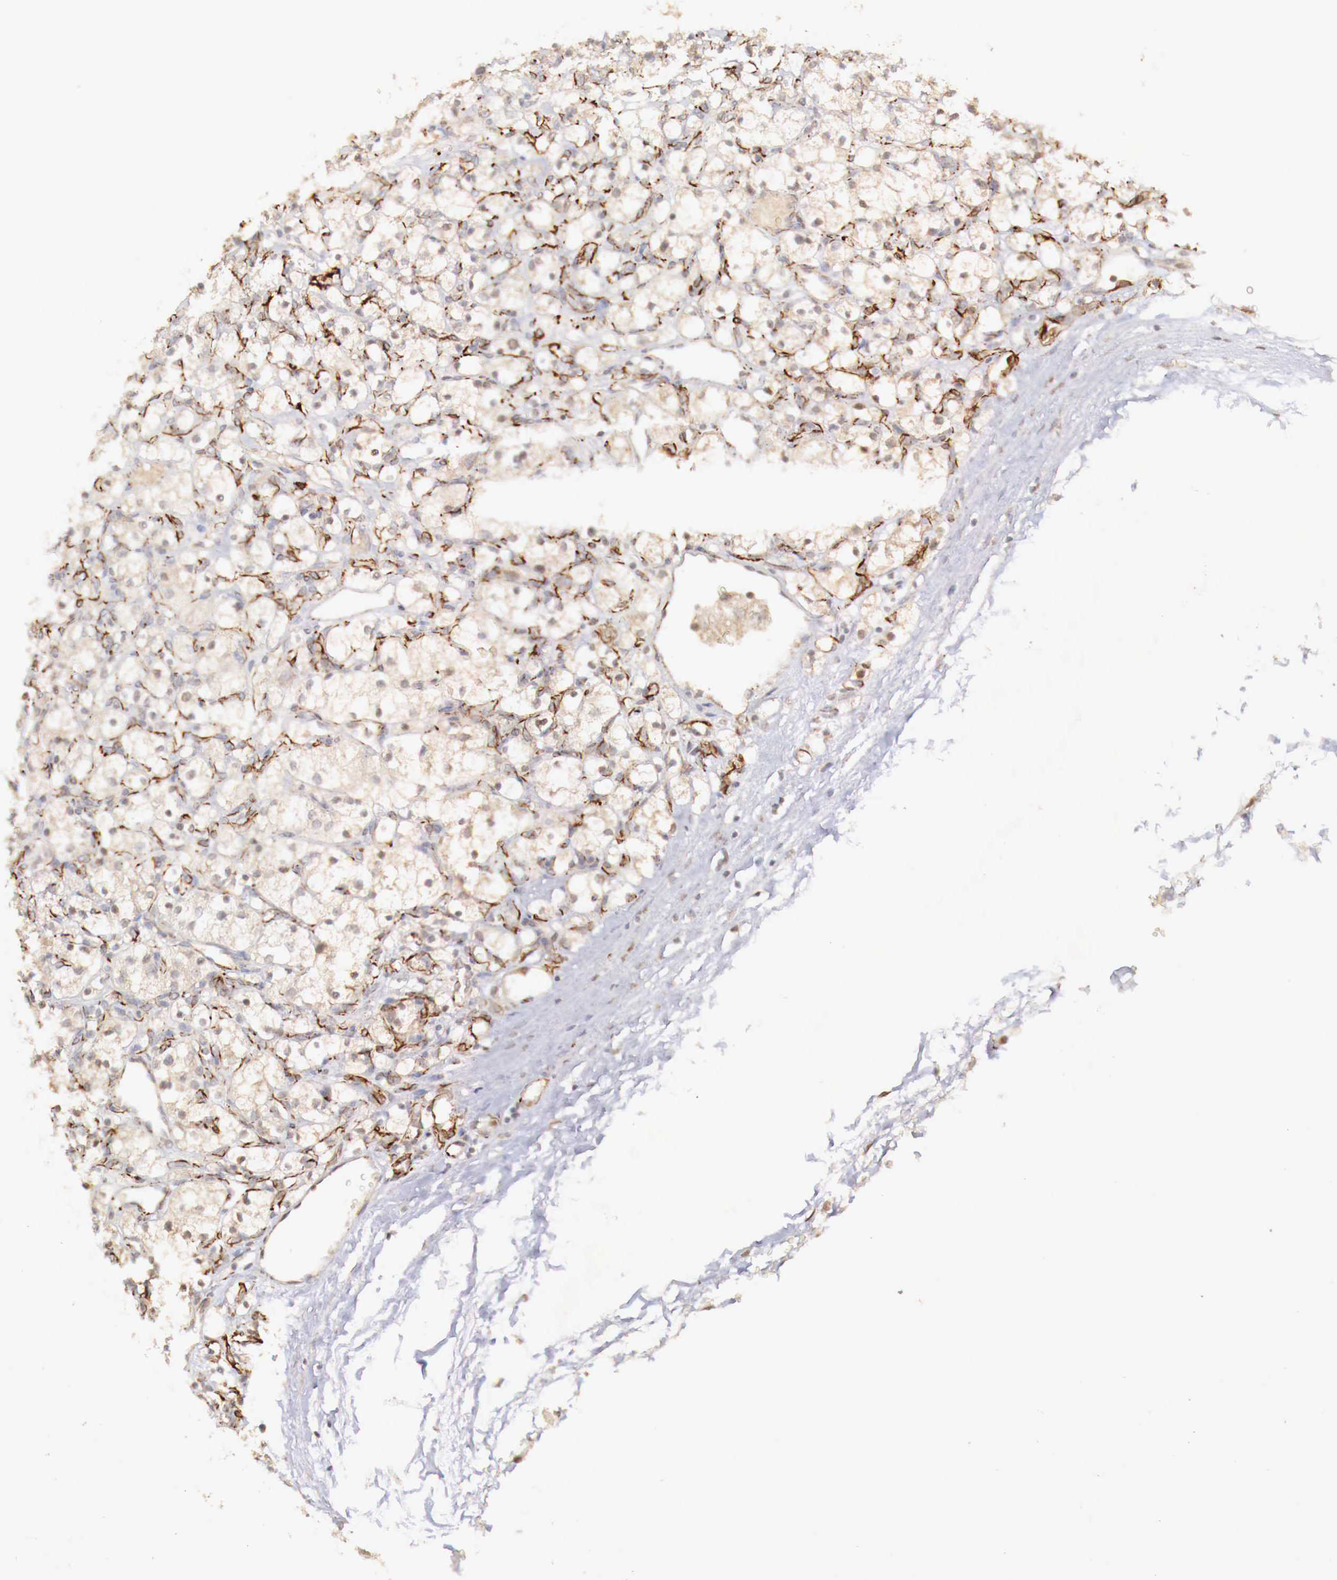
{"staining": {"intensity": "moderate", "quantity": "<25%", "location": "cytoplasmic/membranous"}, "tissue": "renal cancer", "cell_type": "Tumor cells", "image_type": "cancer", "snomed": [{"axis": "morphology", "description": "Adenocarcinoma, NOS"}, {"axis": "topography", "description": "Kidney"}], "caption": "Protein expression analysis of human renal cancer reveals moderate cytoplasmic/membranous expression in about <25% of tumor cells. The staining is performed using DAB (3,3'-diaminobenzidine) brown chromogen to label protein expression. The nuclei are counter-stained blue using hematoxylin.", "gene": "WT1", "patient": {"sex": "female", "age": 83}}